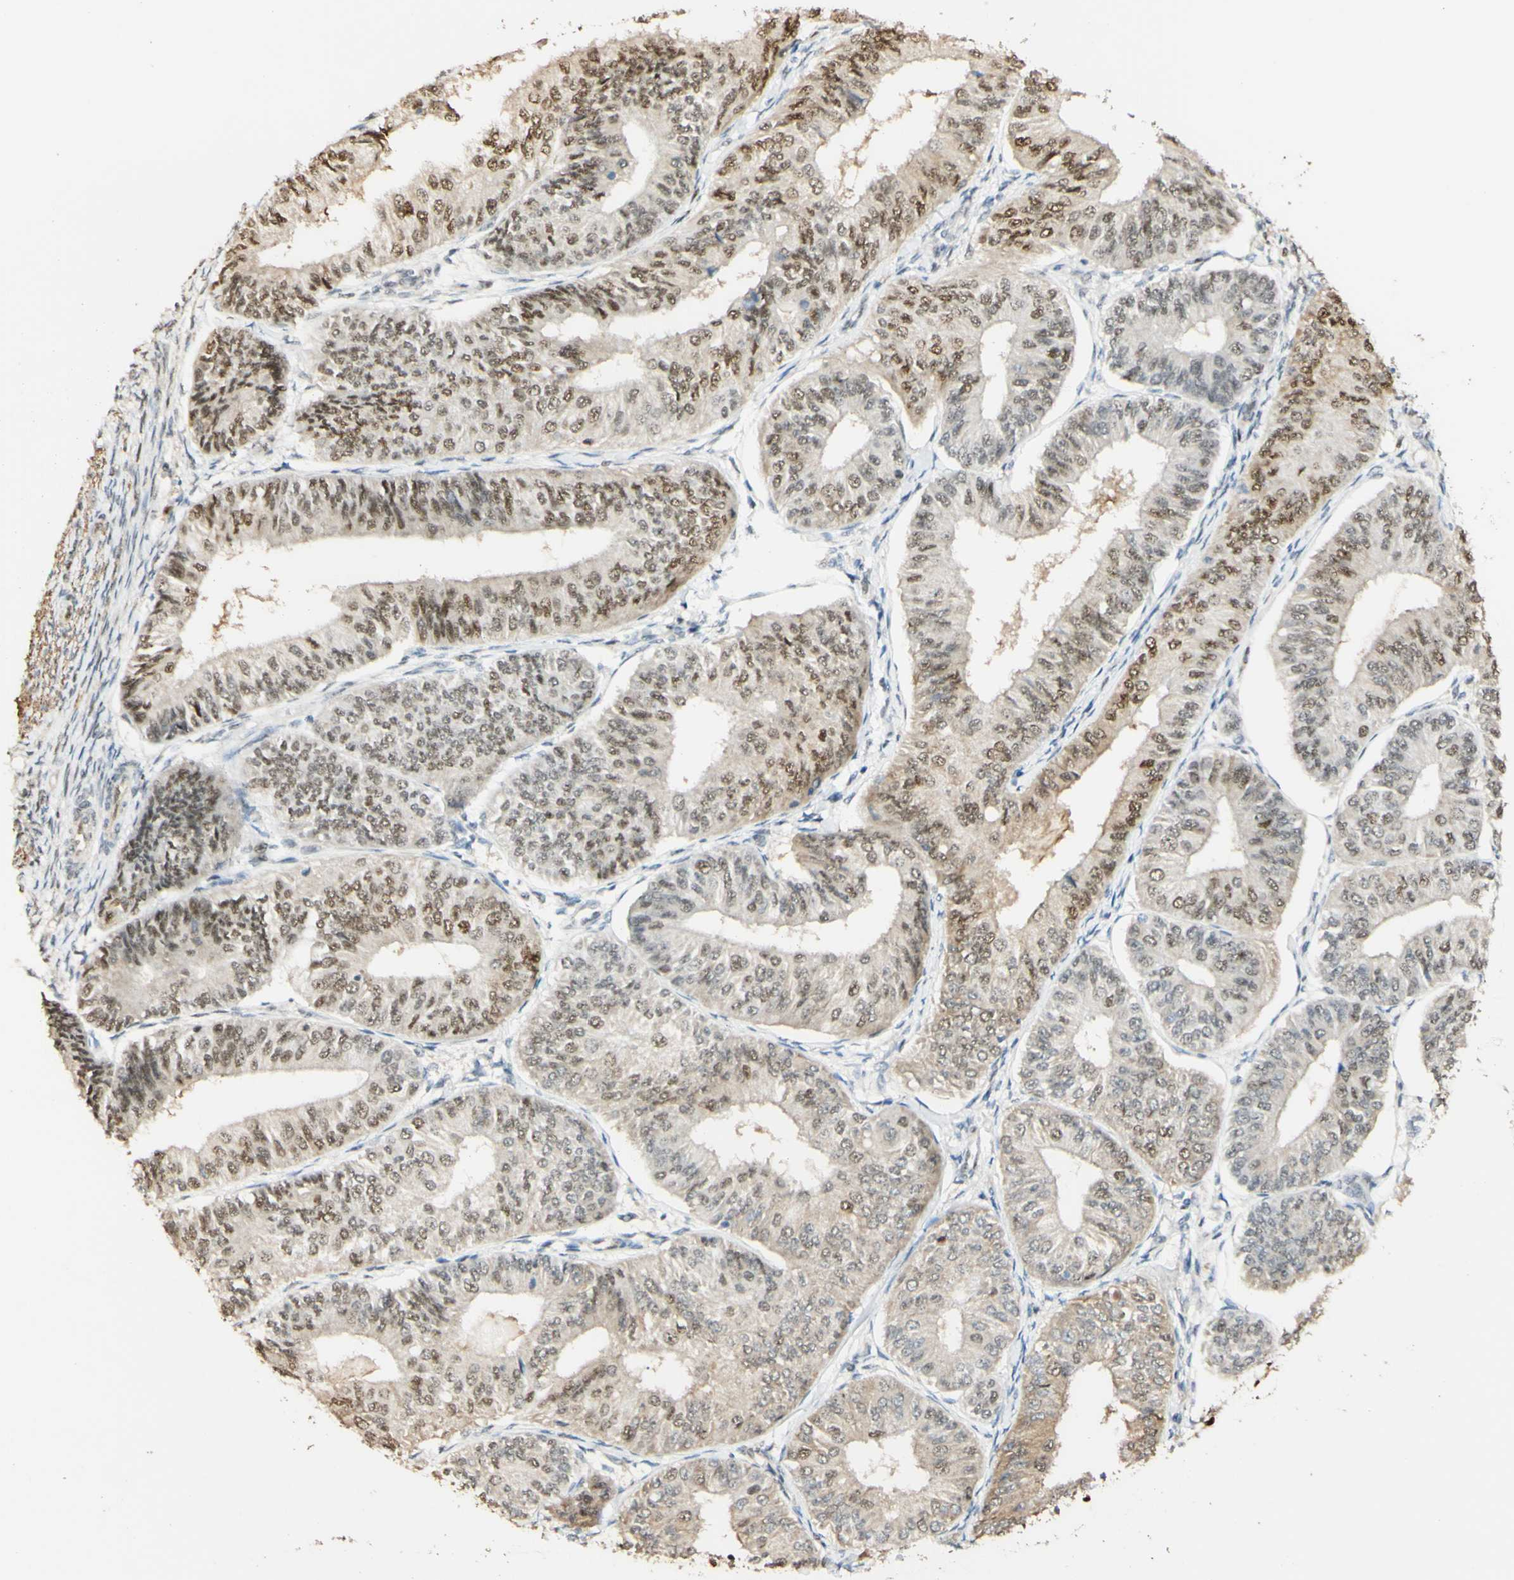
{"staining": {"intensity": "moderate", "quantity": "25%-75%", "location": "nuclear"}, "tissue": "endometrial cancer", "cell_type": "Tumor cells", "image_type": "cancer", "snomed": [{"axis": "morphology", "description": "Adenocarcinoma, NOS"}, {"axis": "topography", "description": "Endometrium"}], "caption": "Adenocarcinoma (endometrial) tissue exhibits moderate nuclear expression in about 25%-75% of tumor cells, visualized by immunohistochemistry. The staining was performed using DAB to visualize the protein expression in brown, while the nuclei were stained in blue with hematoxylin (Magnification: 20x).", "gene": "MAP3K4", "patient": {"sex": "female", "age": 58}}